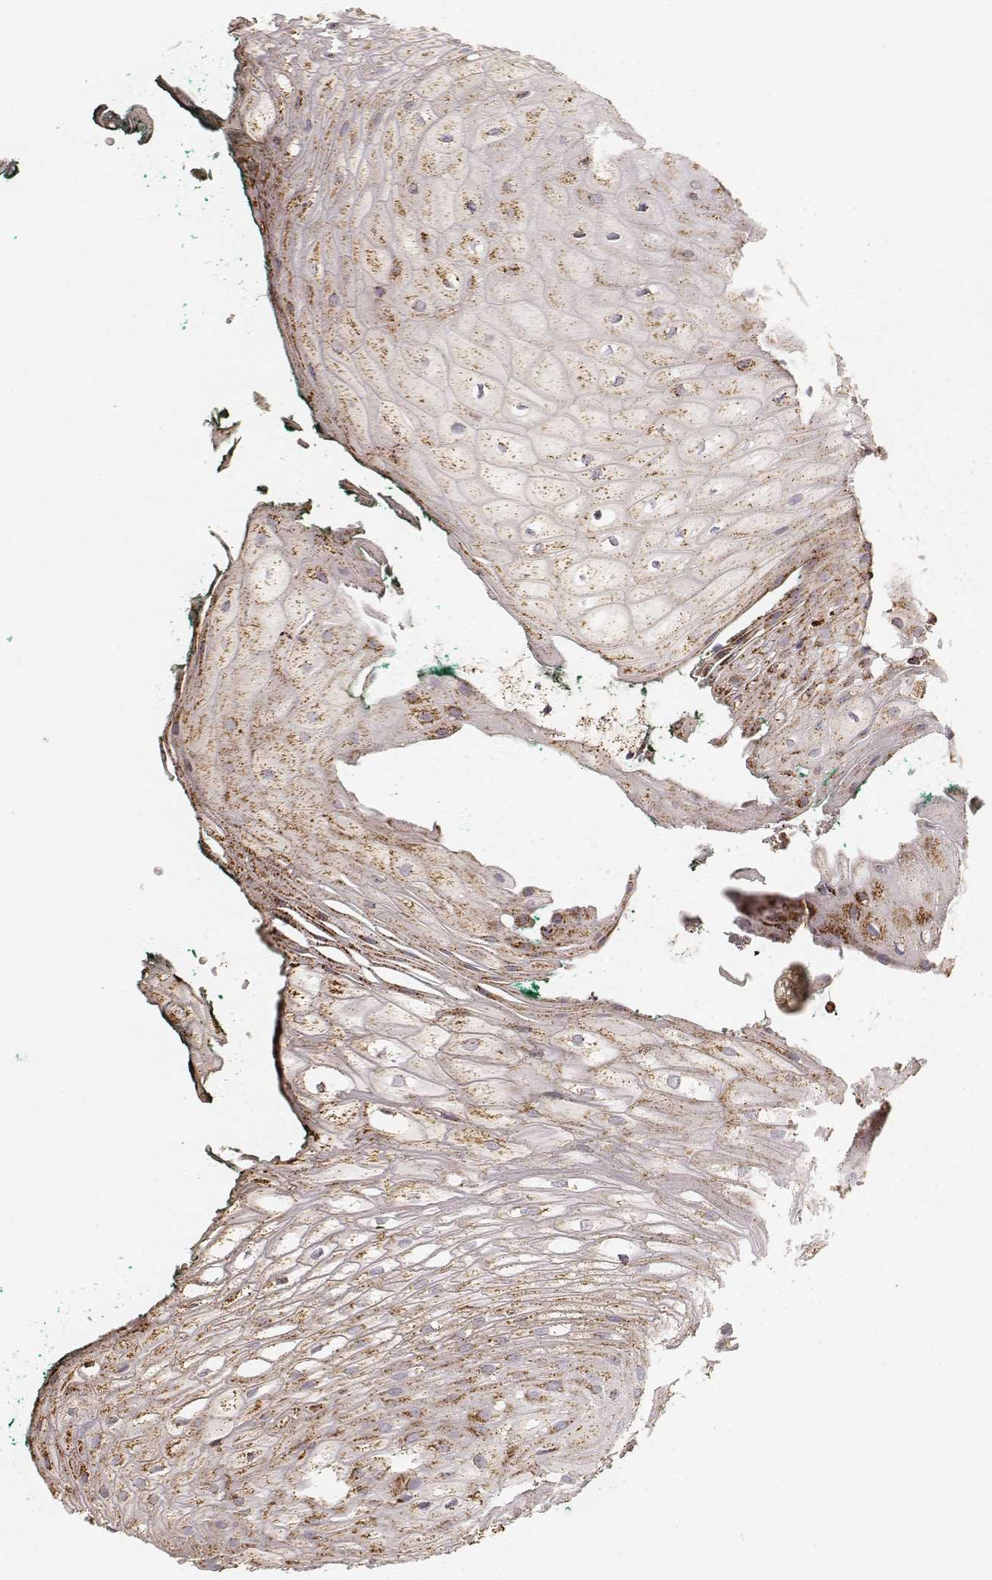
{"staining": {"intensity": "moderate", "quantity": ">75%", "location": "cytoplasmic/membranous"}, "tissue": "oral mucosa", "cell_type": "Squamous epithelial cells", "image_type": "normal", "snomed": [{"axis": "morphology", "description": "Normal tissue, NOS"}, {"axis": "topography", "description": "Oral tissue"}, {"axis": "topography", "description": "Head-Neck"}], "caption": "Immunohistochemistry micrograph of normal oral mucosa: oral mucosa stained using immunohistochemistry shows medium levels of moderate protein expression localized specifically in the cytoplasmic/membranous of squamous epithelial cells, appearing as a cytoplasmic/membranous brown color.", "gene": "CS", "patient": {"sex": "female", "age": 68}}